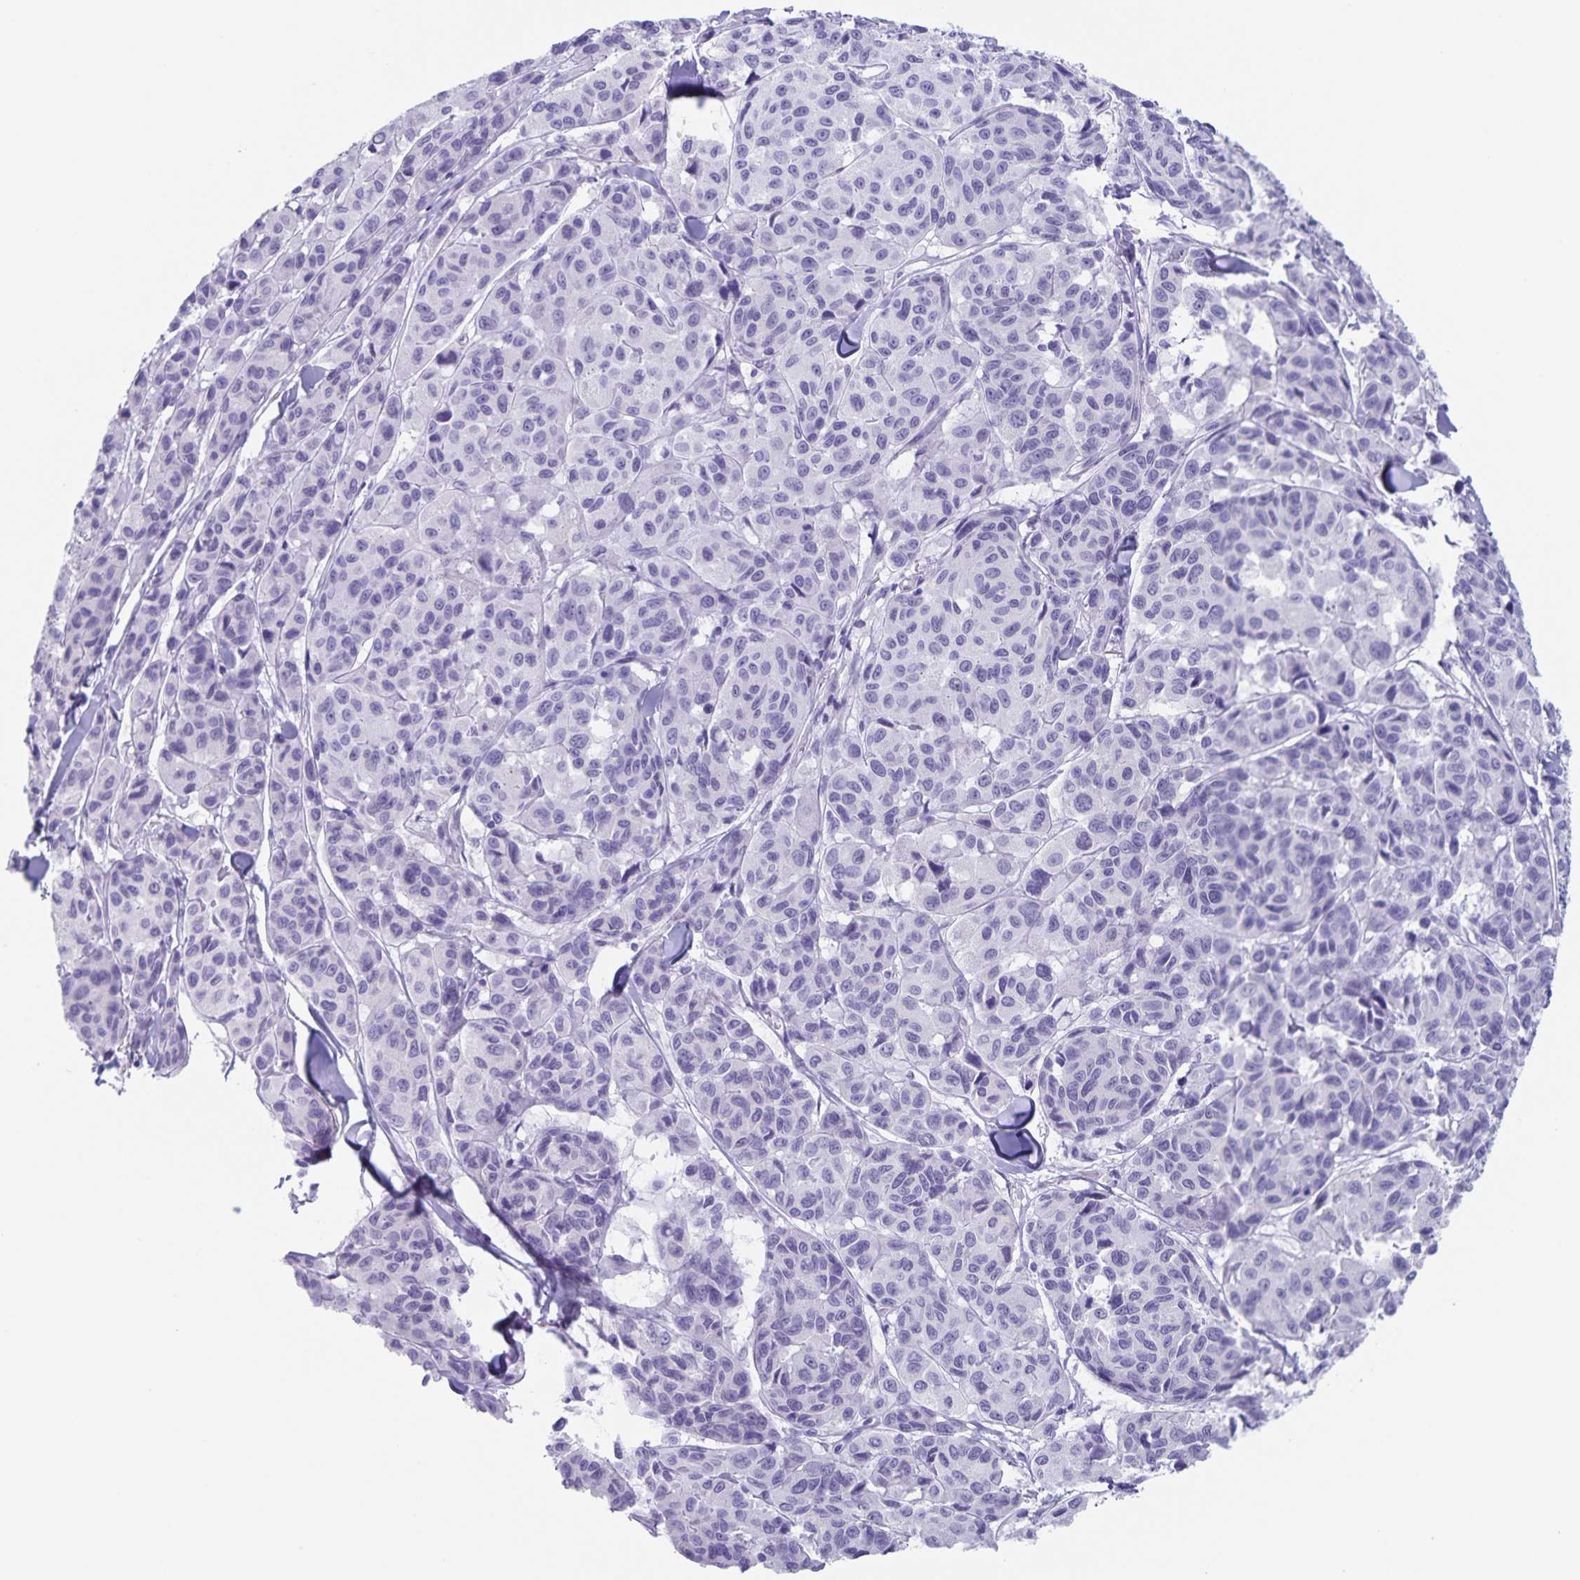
{"staining": {"intensity": "negative", "quantity": "none", "location": "none"}, "tissue": "melanoma", "cell_type": "Tumor cells", "image_type": "cancer", "snomed": [{"axis": "morphology", "description": "Malignant melanoma, NOS"}, {"axis": "topography", "description": "Skin"}], "caption": "This is an immunohistochemistry (IHC) image of human malignant melanoma. There is no expression in tumor cells.", "gene": "C11orf42", "patient": {"sex": "female", "age": 66}}